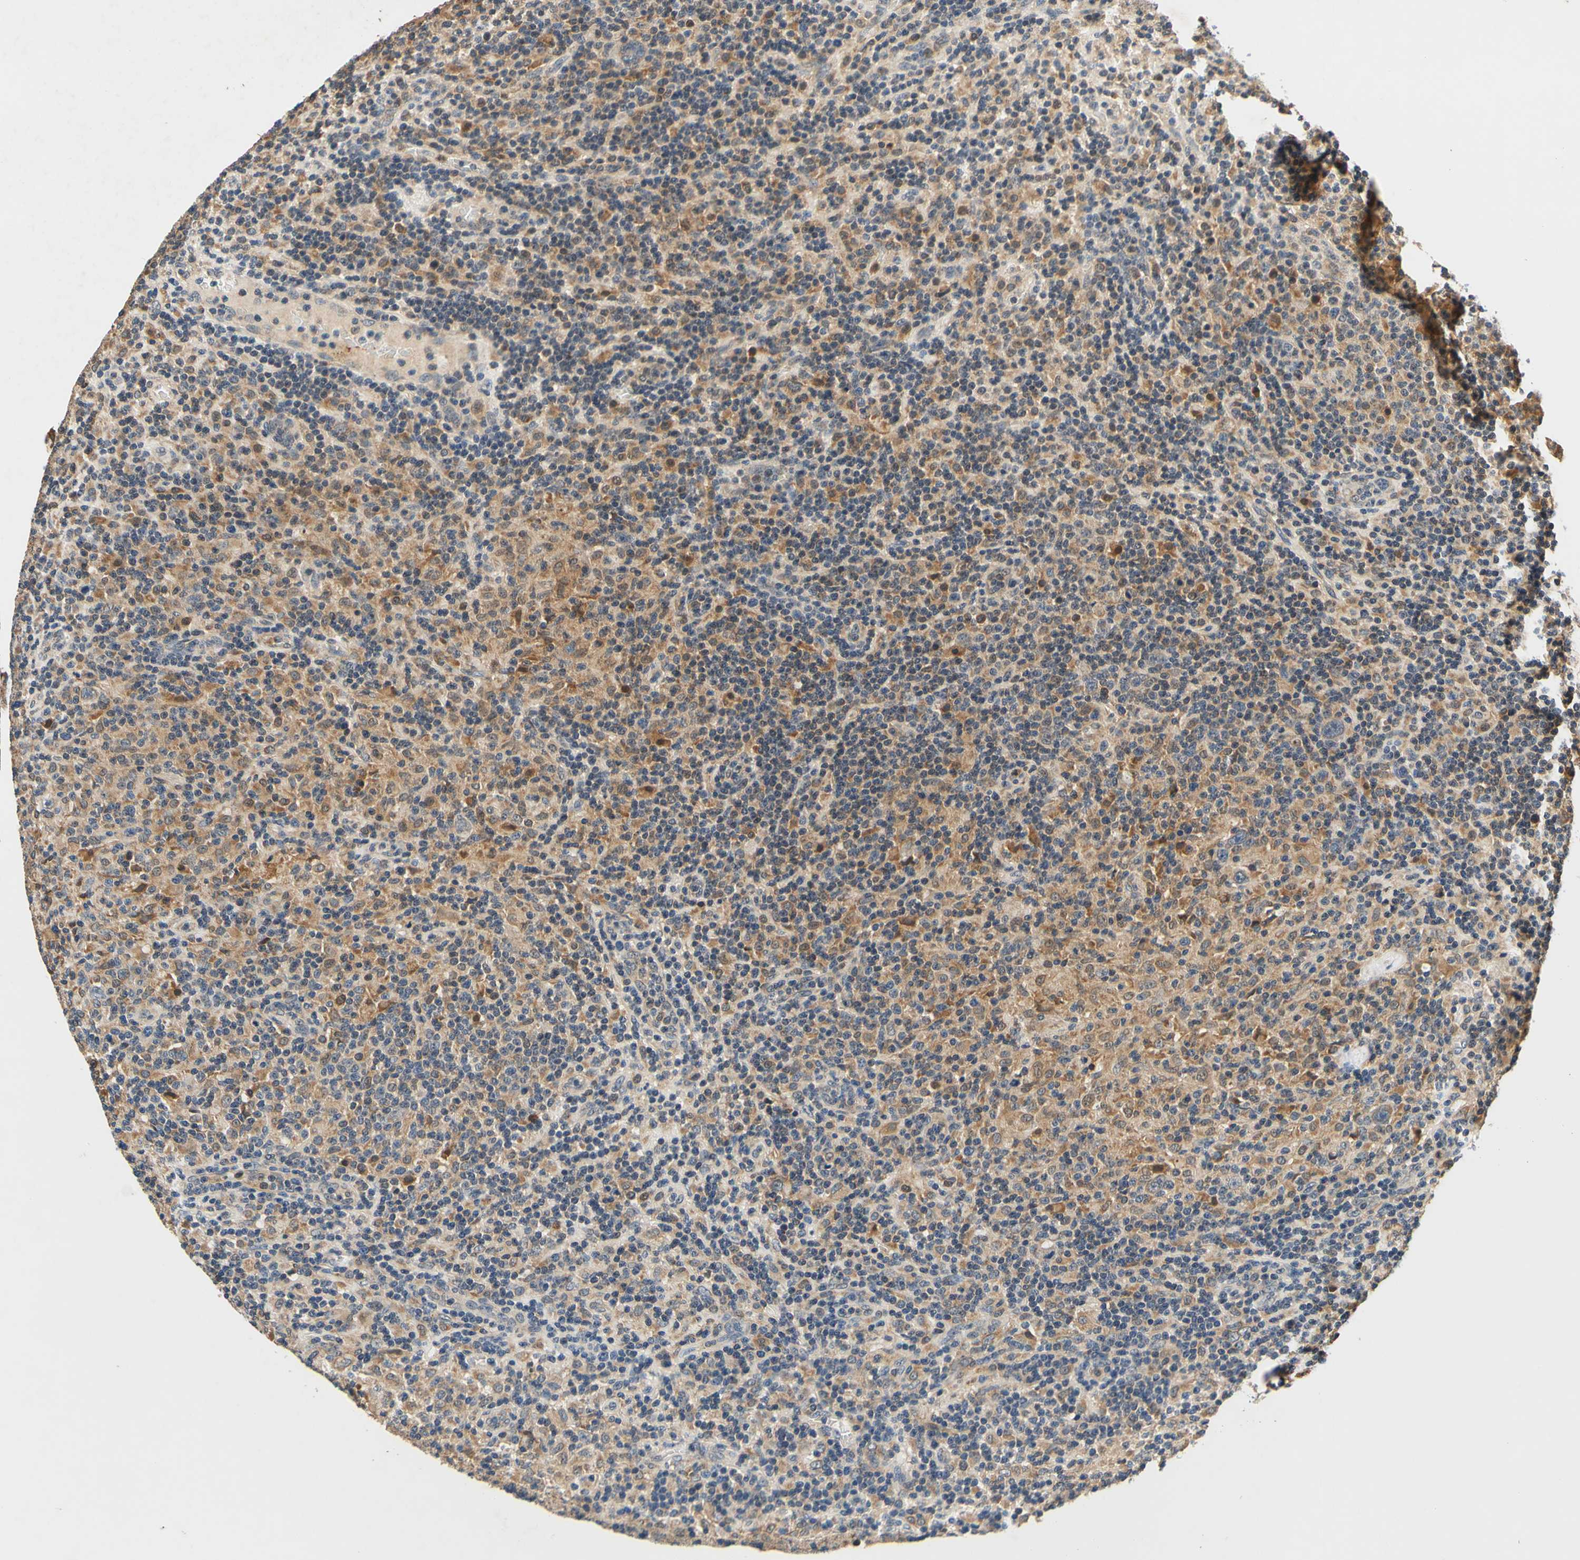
{"staining": {"intensity": "weak", "quantity": "25%-75%", "location": "cytoplasmic/membranous"}, "tissue": "lymphoma", "cell_type": "Tumor cells", "image_type": "cancer", "snomed": [{"axis": "morphology", "description": "Hodgkin's disease, NOS"}, {"axis": "topography", "description": "Lymph node"}], "caption": "This is a histology image of IHC staining of lymphoma, which shows weak staining in the cytoplasmic/membranous of tumor cells.", "gene": "PLA2G4A", "patient": {"sex": "male", "age": 70}}